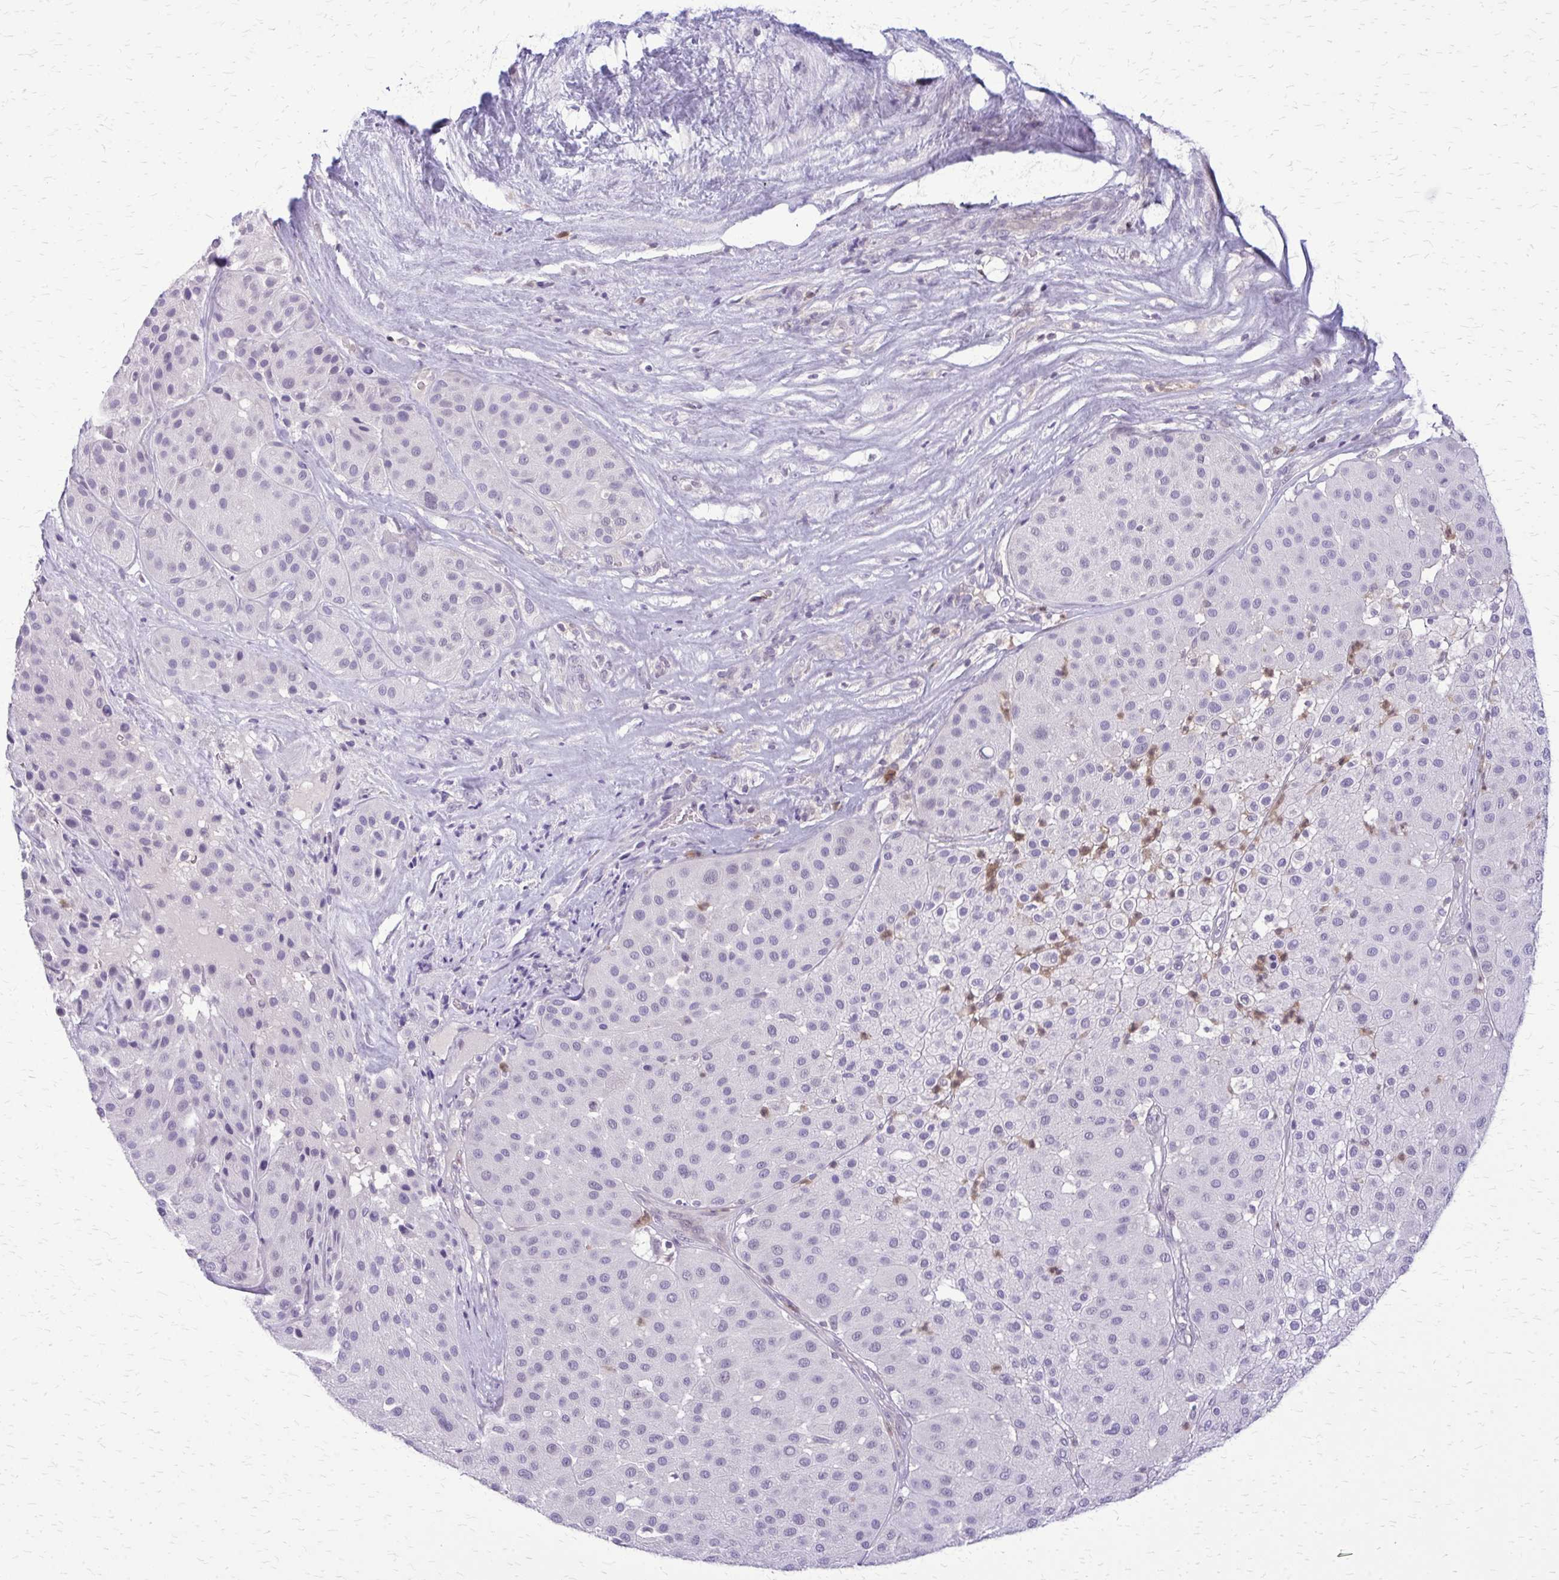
{"staining": {"intensity": "negative", "quantity": "none", "location": "none"}, "tissue": "melanoma", "cell_type": "Tumor cells", "image_type": "cancer", "snomed": [{"axis": "morphology", "description": "Malignant melanoma, Metastatic site"}, {"axis": "topography", "description": "Smooth muscle"}], "caption": "Immunohistochemical staining of human melanoma reveals no significant staining in tumor cells.", "gene": "GLRX", "patient": {"sex": "male", "age": 41}}